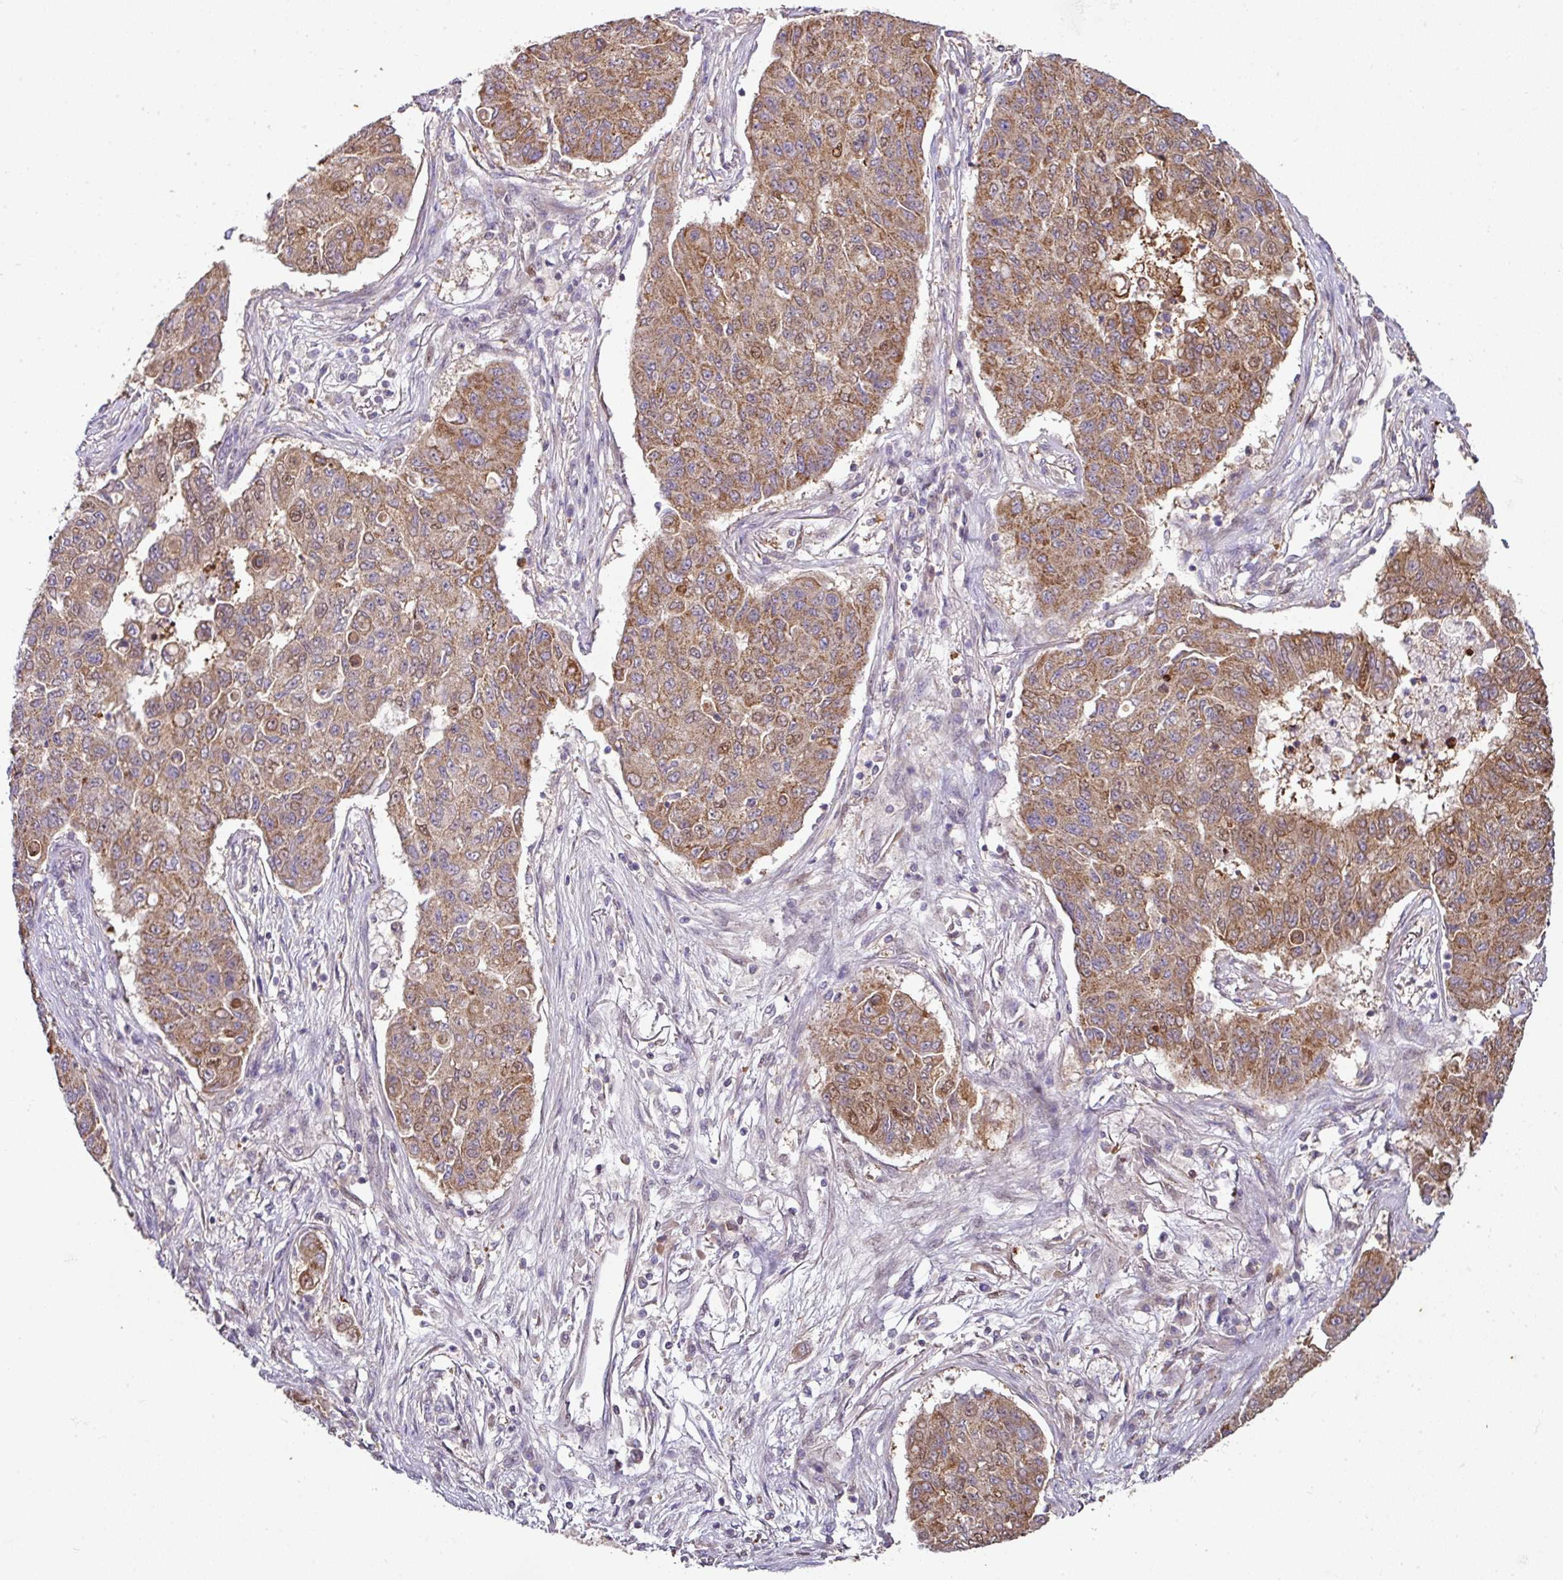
{"staining": {"intensity": "moderate", "quantity": ">75%", "location": "cytoplasmic/membranous,nuclear"}, "tissue": "lung cancer", "cell_type": "Tumor cells", "image_type": "cancer", "snomed": [{"axis": "morphology", "description": "Squamous cell carcinoma, NOS"}, {"axis": "topography", "description": "Lung"}], "caption": "Moderate cytoplasmic/membranous and nuclear protein staining is identified in about >75% of tumor cells in squamous cell carcinoma (lung). The staining is performed using DAB brown chromogen to label protein expression. The nuclei are counter-stained blue using hematoxylin.", "gene": "ANKRD18A", "patient": {"sex": "male", "age": 74}}